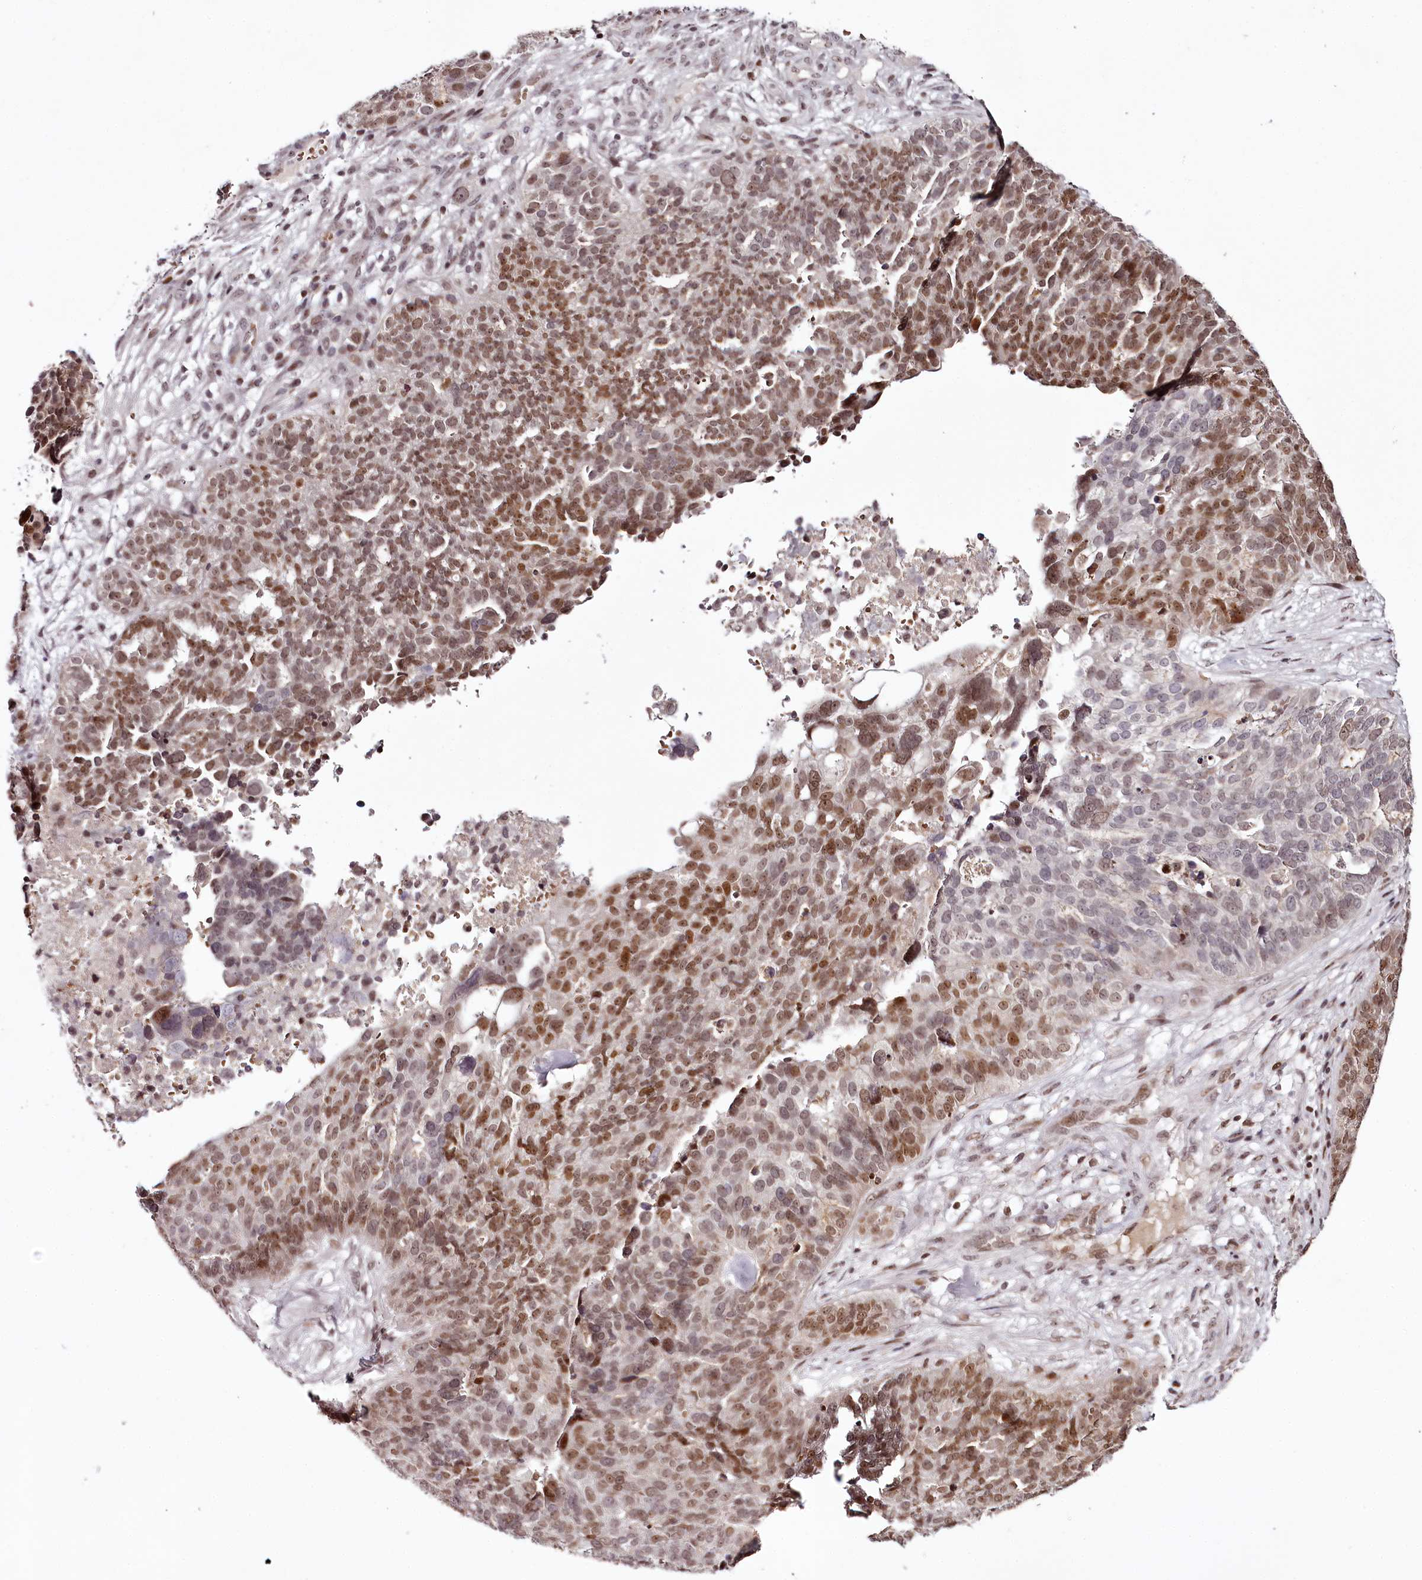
{"staining": {"intensity": "moderate", "quantity": ">75%", "location": "nuclear"}, "tissue": "ovarian cancer", "cell_type": "Tumor cells", "image_type": "cancer", "snomed": [{"axis": "morphology", "description": "Cystadenocarcinoma, serous, NOS"}, {"axis": "topography", "description": "Ovary"}], "caption": "Ovarian cancer (serous cystadenocarcinoma) was stained to show a protein in brown. There is medium levels of moderate nuclear expression in approximately >75% of tumor cells. Nuclei are stained in blue.", "gene": "THYN1", "patient": {"sex": "female", "age": 59}}